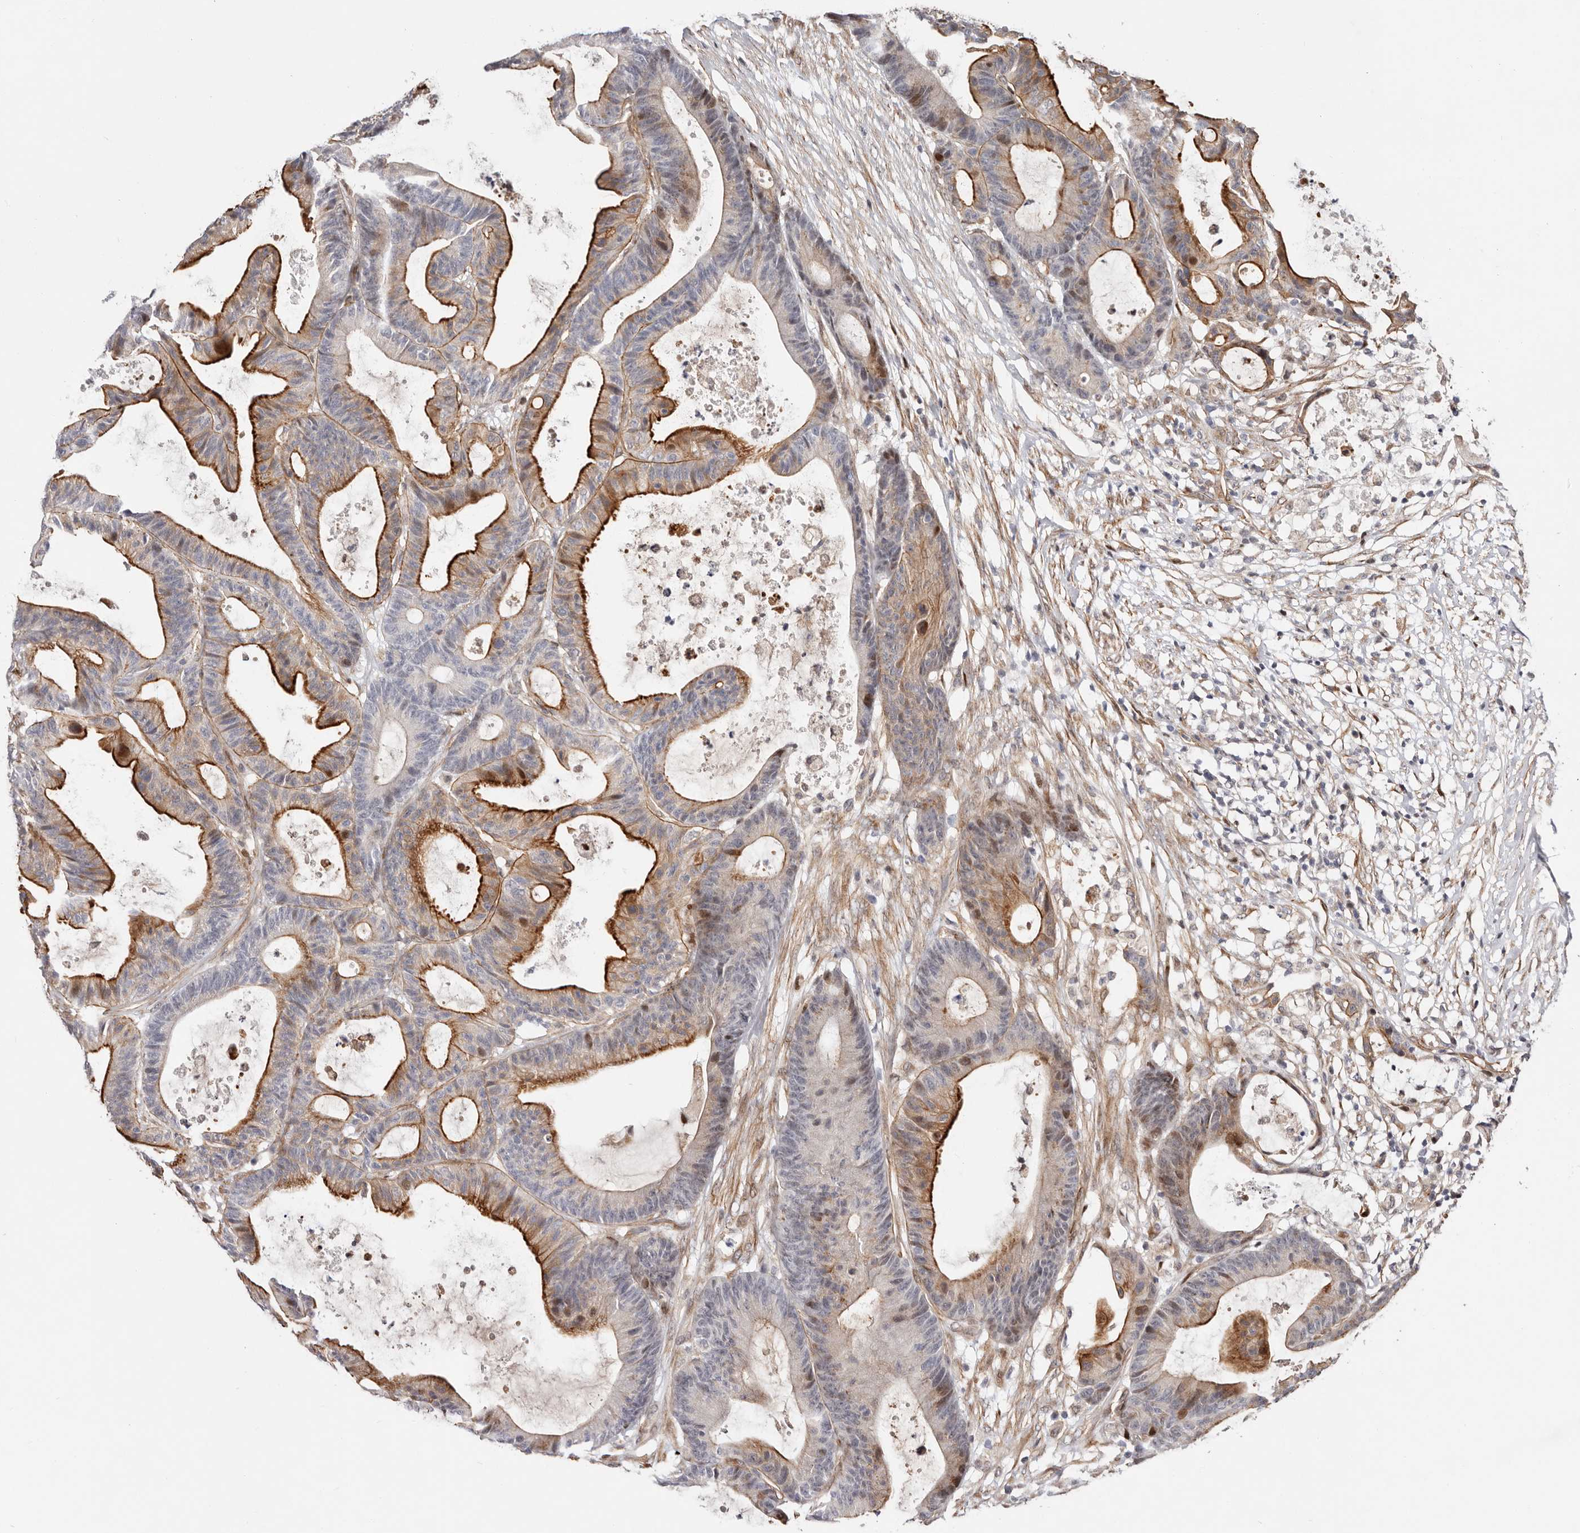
{"staining": {"intensity": "strong", "quantity": "25%-75%", "location": "cytoplasmic/membranous,nuclear"}, "tissue": "colorectal cancer", "cell_type": "Tumor cells", "image_type": "cancer", "snomed": [{"axis": "morphology", "description": "Adenocarcinoma, NOS"}, {"axis": "topography", "description": "Colon"}], "caption": "High-power microscopy captured an immunohistochemistry (IHC) histopathology image of colorectal cancer, revealing strong cytoplasmic/membranous and nuclear positivity in approximately 25%-75% of tumor cells. The staining is performed using DAB (3,3'-diaminobenzidine) brown chromogen to label protein expression. The nuclei are counter-stained blue using hematoxylin.", "gene": "EPHX3", "patient": {"sex": "female", "age": 84}}